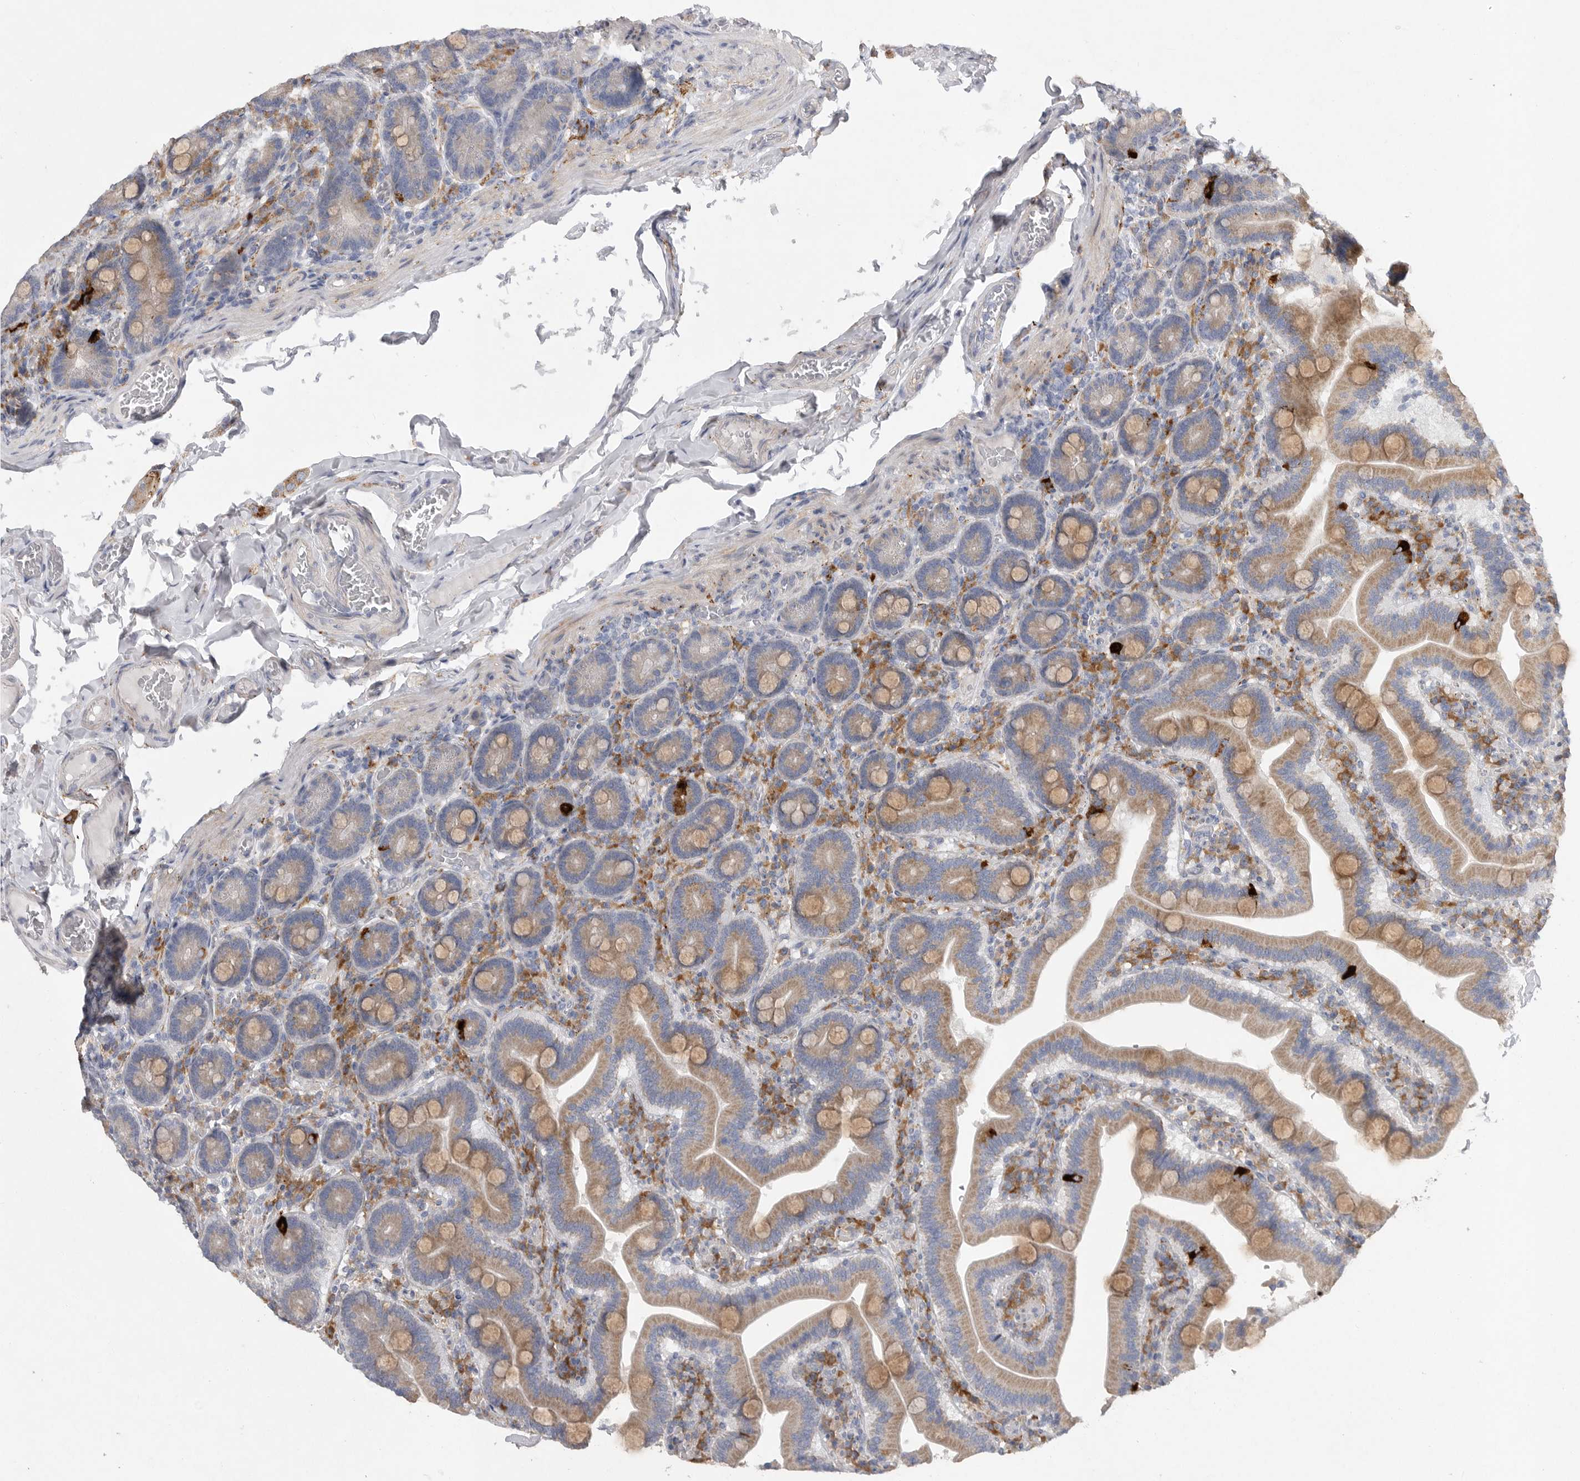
{"staining": {"intensity": "moderate", "quantity": ">75%", "location": "cytoplasmic/membranous"}, "tissue": "duodenum", "cell_type": "Glandular cells", "image_type": "normal", "snomed": [{"axis": "morphology", "description": "Normal tissue, NOS"}, {"axis": "topography", "description": "Duodenum"}], "caption": "The histopathology image displays a brown stain indicating the presence of a protein in the cytoplasmic/membranous of glandular cells in duodenum.", "gene": "EDEM3", "patient": {"sex": "female", "age": 62}}